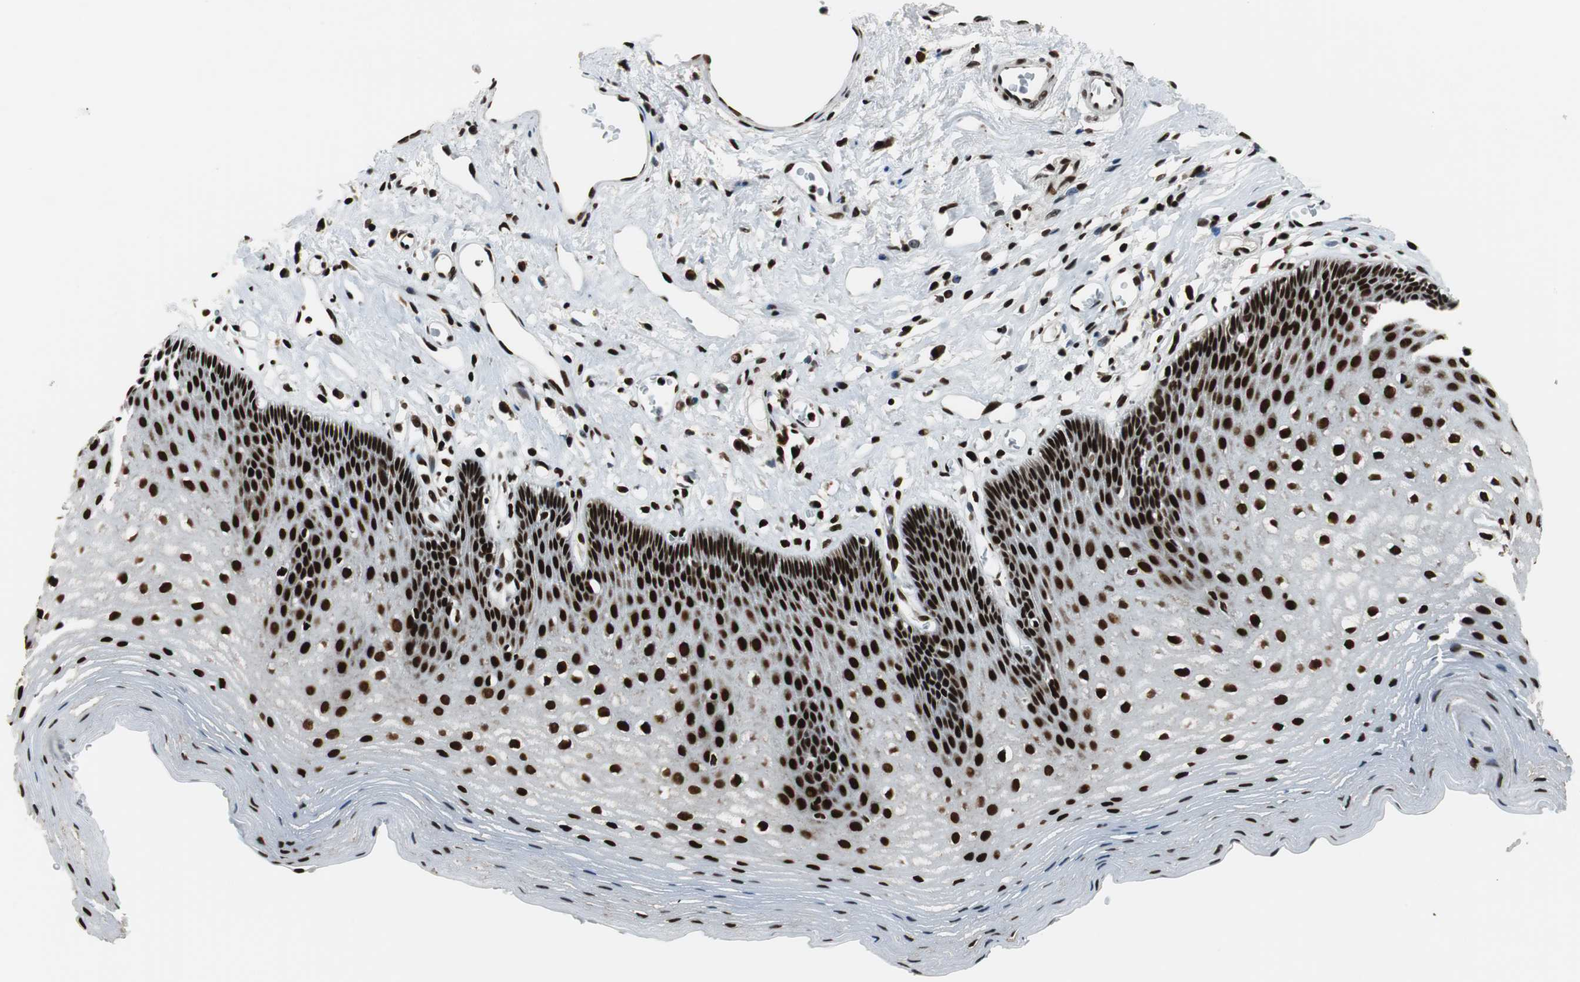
{"staining": {"intensity": "strong", "quantity": ">75%", "location": "nuclear"}, "tissue": "esophagus", "cell_type": "Squamous epithelial cells", "image_type": "normal", "snomed": [{"axis": "morphology", "description": "Normal tissue, NOS"}, {"axis": "topography", "description": "Esophagus"}], "caption": "Esophagus stained with immunohistochemistry shows strong nuclear expression in approximately >75% of squamous epithelial cells. Ihc stains the protein in brown and the nuclei are stained blue.", "gene": "HDAC1", "patient": {"sex": "female", "age": 70}}